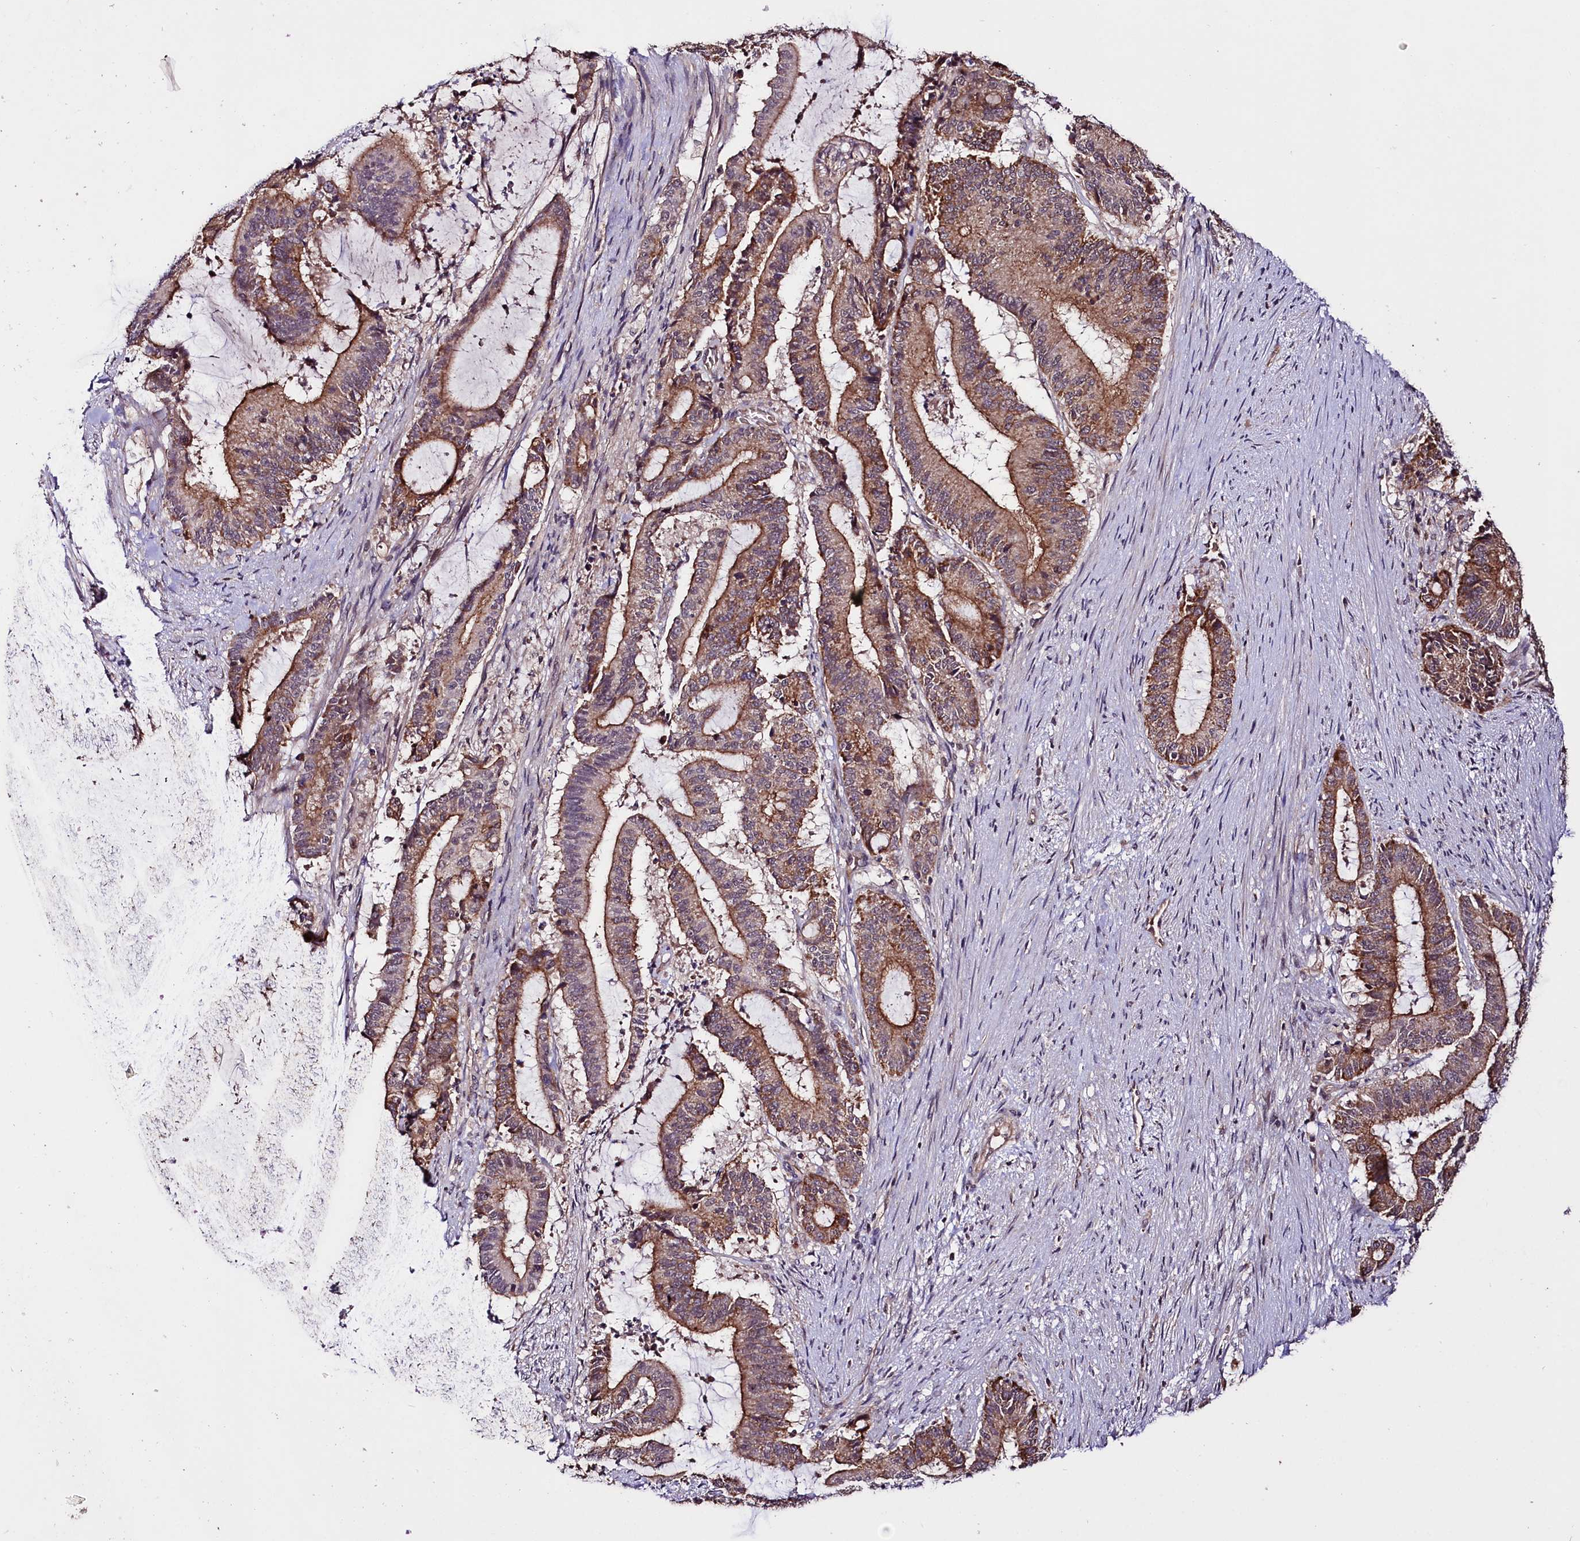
{"staining": {"intensity": "moderate", "quantity": ">75%", "location": "cytoplasmic/membranous"}, "tissue": "liver cancer", "cell_type": "Tumor cells", "image_type": "cancer", "snomed": [{"axis": "morphology", "description": "Normal tissue, NOS"}, {"axis": "morphology", "description": "Cholangiocarcinoma"}, {"axis": "topography", "description": "Liver"}, {"axis": "topography", "description": "Peripheral nerve tissue"}], "caption": "DAB (3,3'-diaminobenzidine) immunohistochemical staining of liver cancer (cholangiocarcinoma) shows moderate cytoplasmic/membranous protein expression in about >75% of tumor cells.", "gene": "TAFAZZIN", "patient": {"sex": "female", "age": 73}}